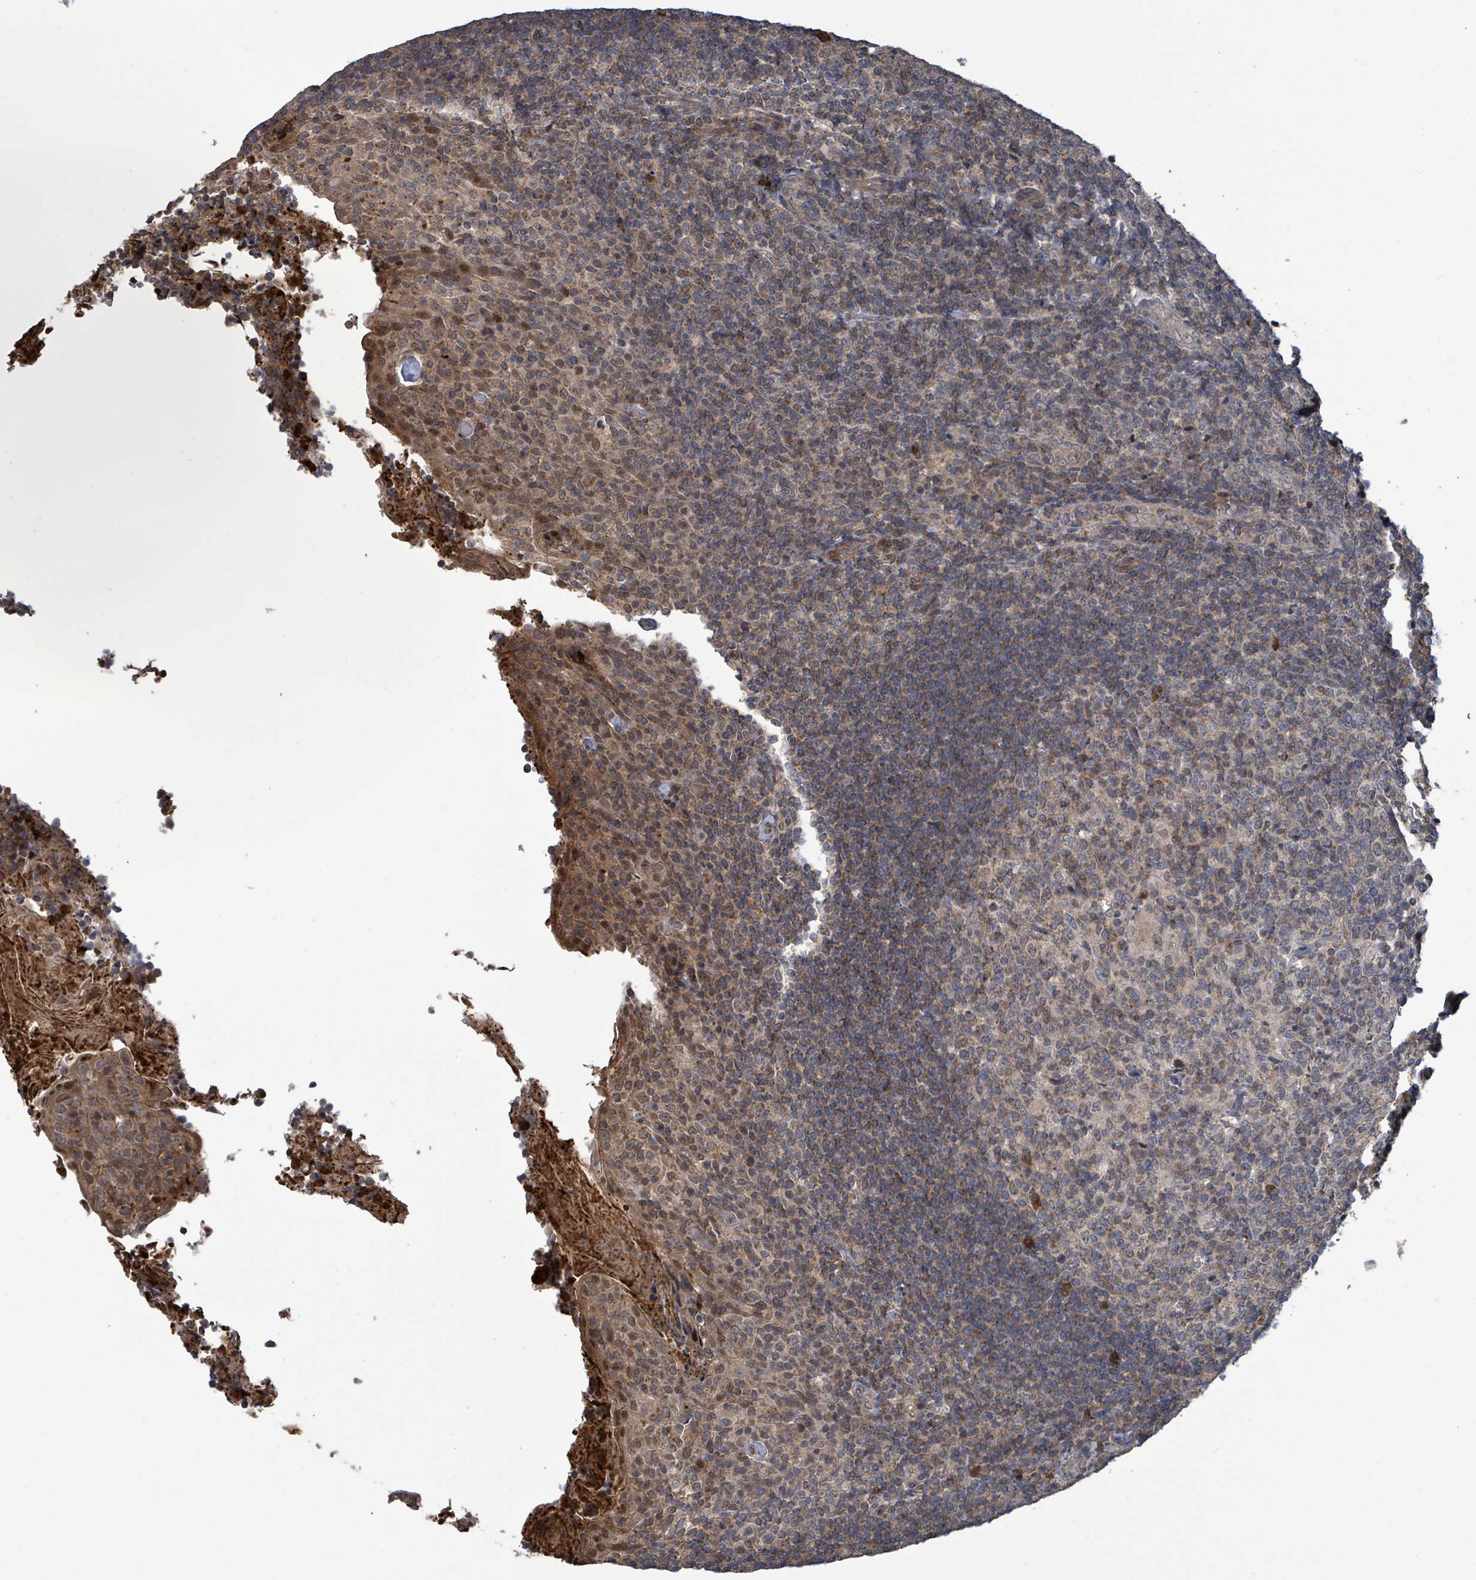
{"staining": {"intensity": "weak", "quantity": "<25%", "location": "cytoplasmic/membranous"}, "tissue": "tonsil", "cell_type": "Germinal center cells", "image_type": "normal", "snomed": [{"axis": "morphology", "description": "Normal tissue, NOS"}, {"axis": "topography", "description": "Tonsil"}], "caption": "IHC histopathology image of unremarkable tonsil: tonsil stained with DAB (3,3'-diaminobenzidine) demonstrates no significant protein expression in germinal center cells. (Stains: DAB immunohistochemistry with hematoxylin counter stain, Microscopy: brightfield microscopy at high magnification).", "gene": "COQ6", "patient": {"sex": "female", "age": 10}}